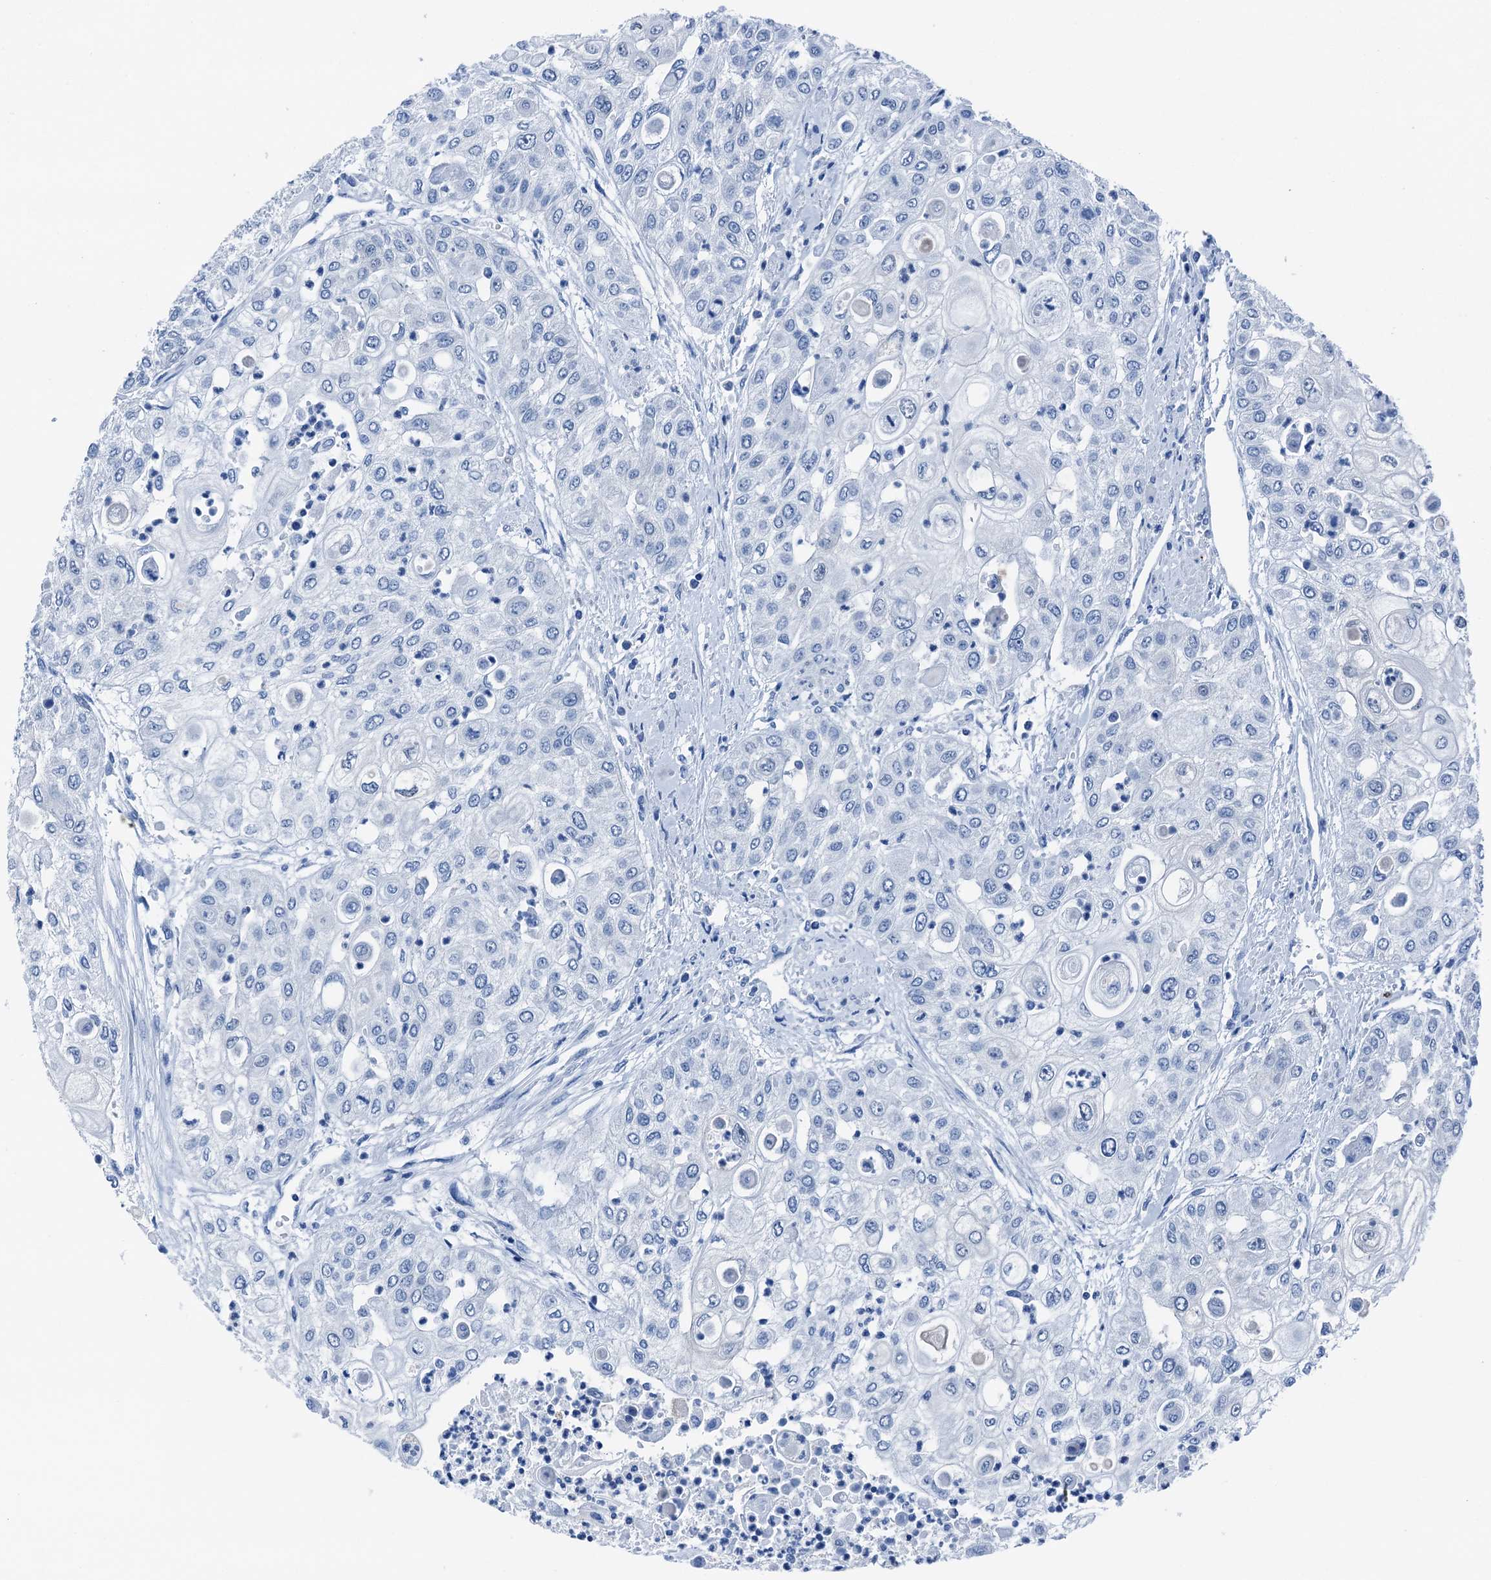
{"staining": {"intensity": "negative", "quantity": "none", "location": "none"}, "tissue": "urothelial cancer", "cell_type": "Tumor cells", "image_type": "cancer", "snomed": [{"axis": "morphology", "description": "Urothelial carcinoma, High grade"}, {"axis": "topography", "description": "Urinary bladder"}], "caption": "The micrograph shows no significant staining in tumor cells of urothelial carcinoma (high-grade).", "gene": "CBLN3", "patient": {"sex": "female", "age": 79}}